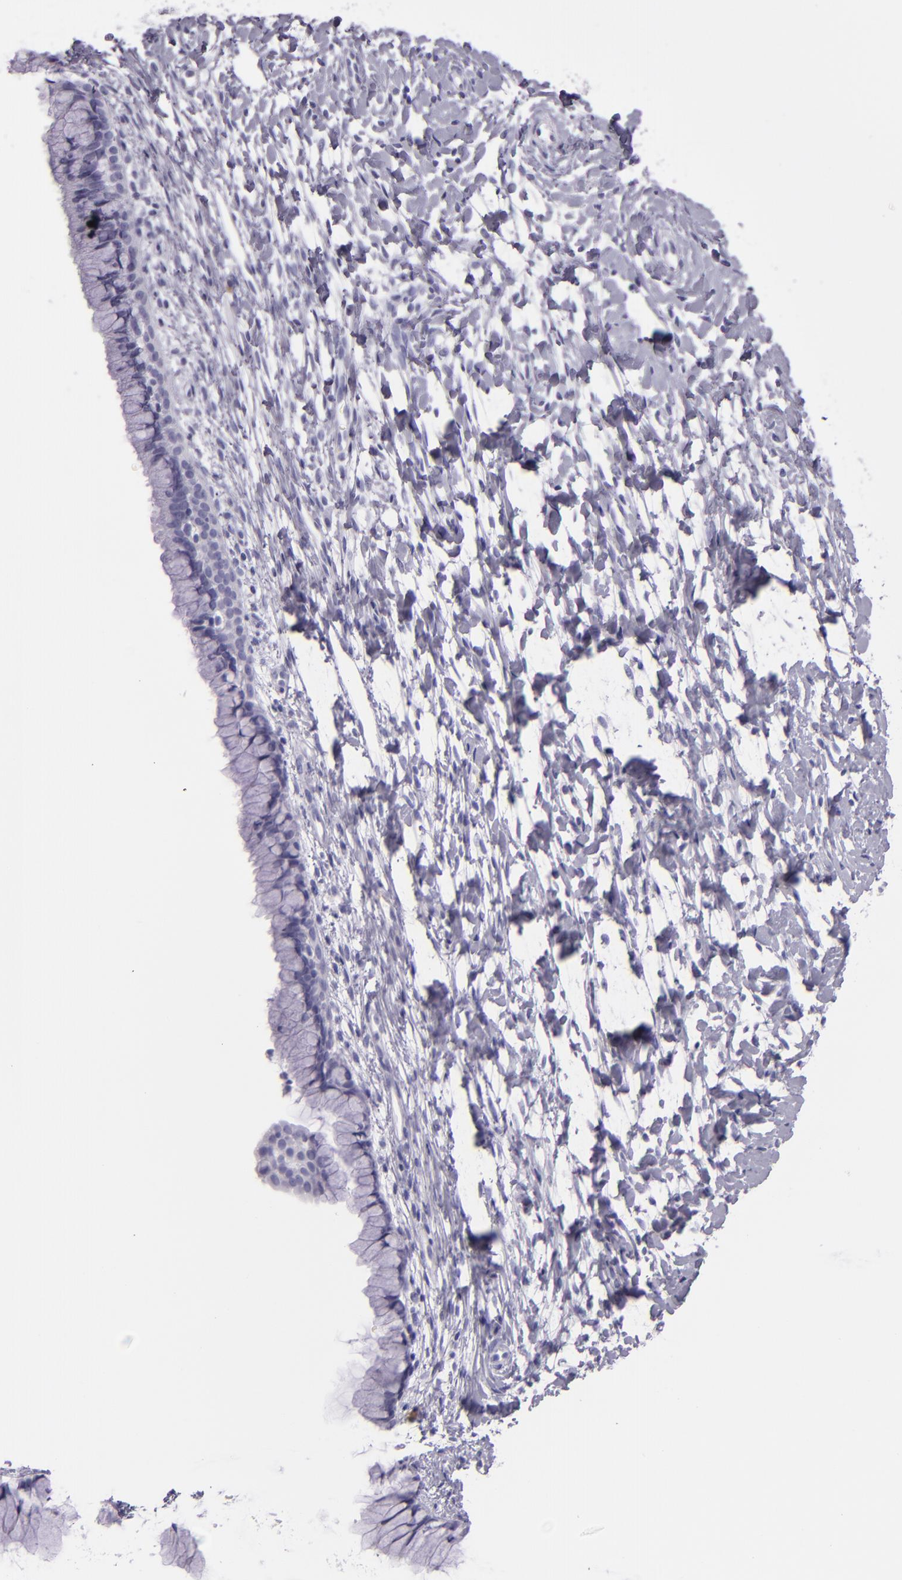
{"staining": {"intensity": "negative", "quantity": "none", "location": "none"}, "tissue": "cervix", "cell_type": "Glandular cells", "image_type": "normal", "snomed": [{"axis": "morphology", "description": "Normal tissue, NOS"}, {"axis": "topography", "description": "Cervix"}], "caption": "This image is of unremarkable cervix stained with IHC to label a protein in brown with the nuclei are counter-stained blue. There is no positivity in glandular cells.", "gene": "SELP", "patient": {"sex": "female", "age": 46}}